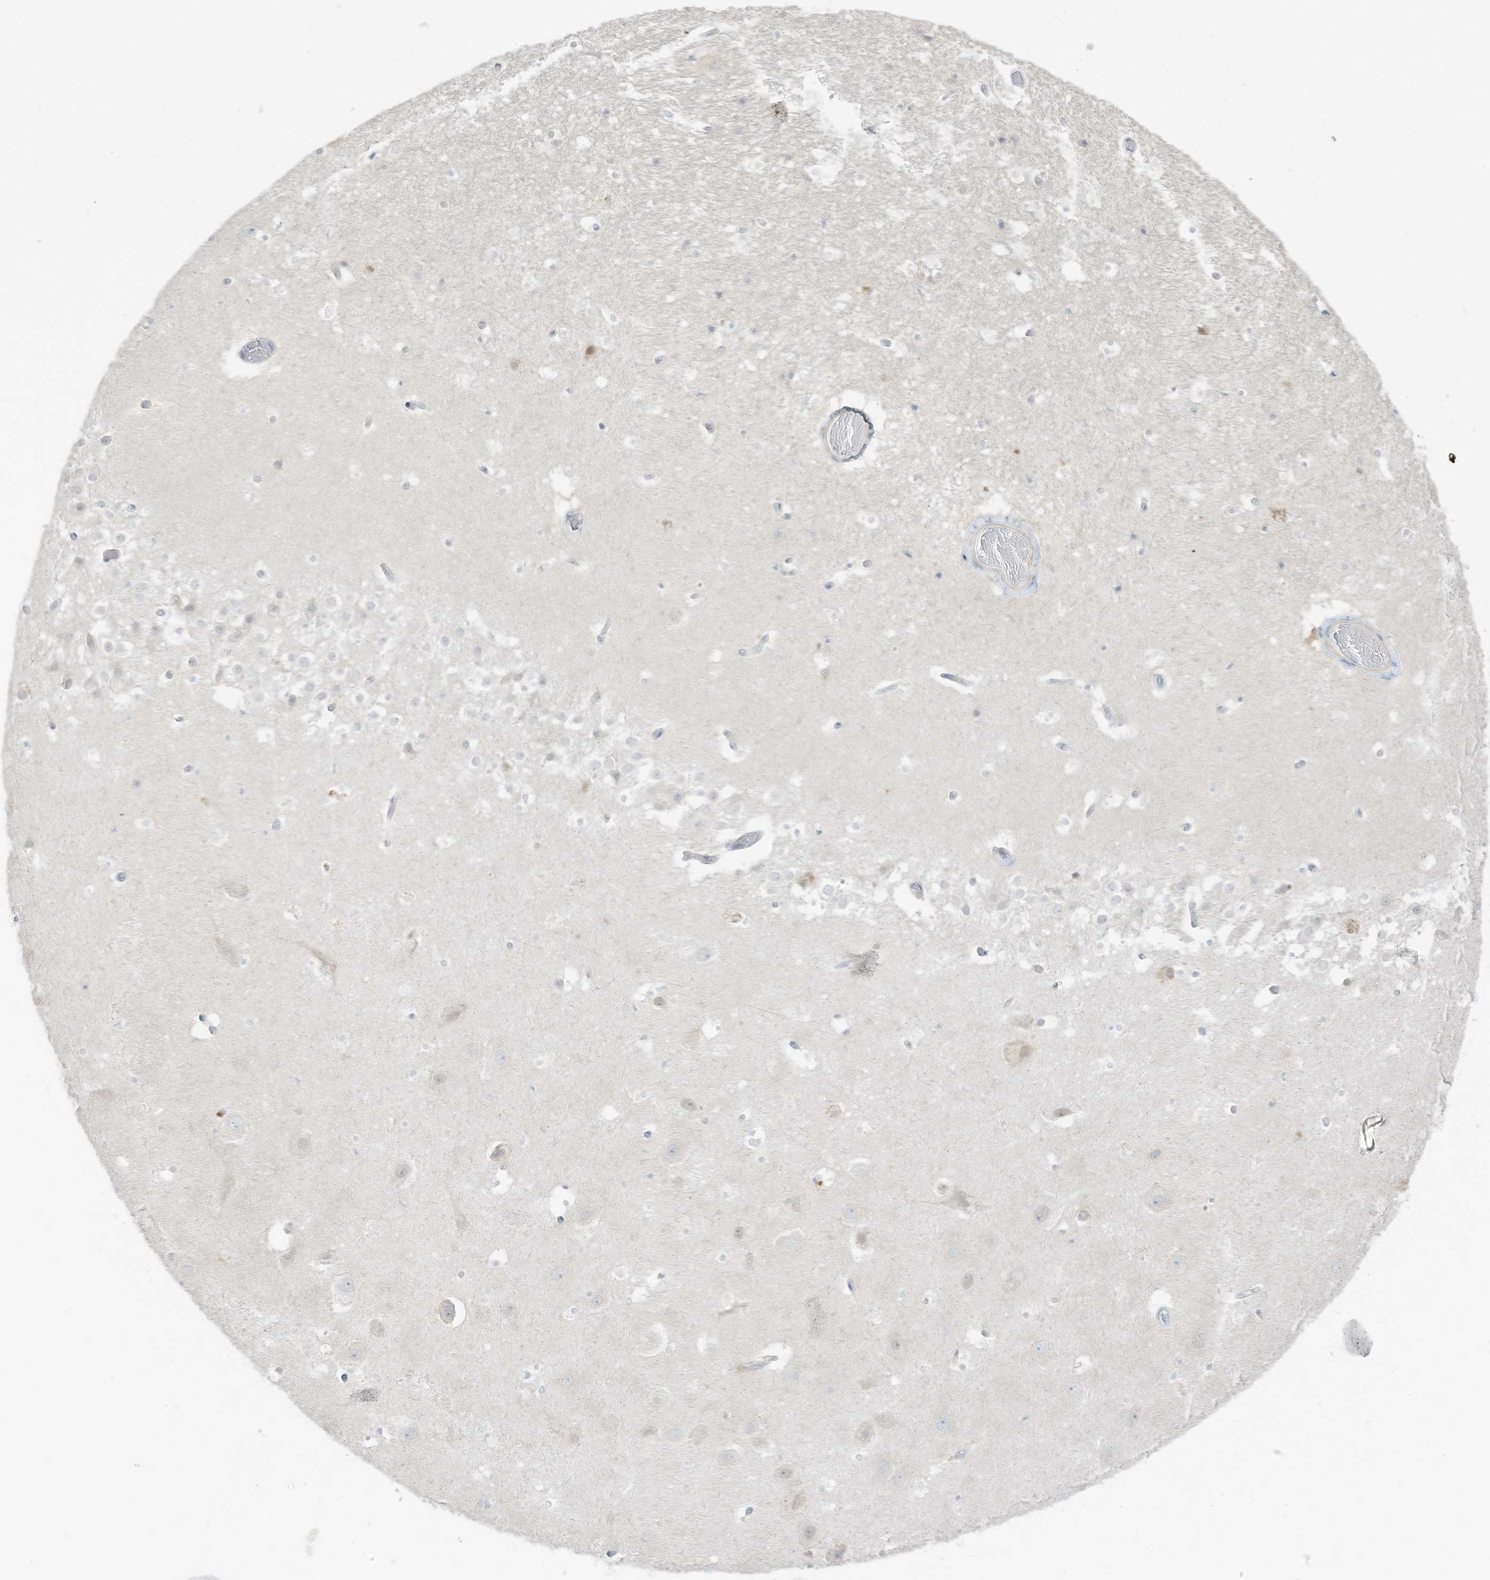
{"staining": {"intensity": "negative", "quantity": "none", "location": "none"}, "tissue": "hippocampus", "cell_type": "Glial cells", "image_type": "normal", "snomed": [{"axis": "morphology", "description": "Normal tissue, NOS"}, {"axis": "topography", "description": "Hippocampus"}], "caption": "DAB (3,3'-diaminobenzidine) immunohistochemical staining of benign hippocampus reveals no significant positivity in glial cells. Brightfield microscopy of IHC stained with DAB (3,3'-diaminobenzidine) (brown) and hematoxylin (blue), captured at high magnification.", "gene": "ASPRV1", "patient": {"sex": "female", "age": 52}}